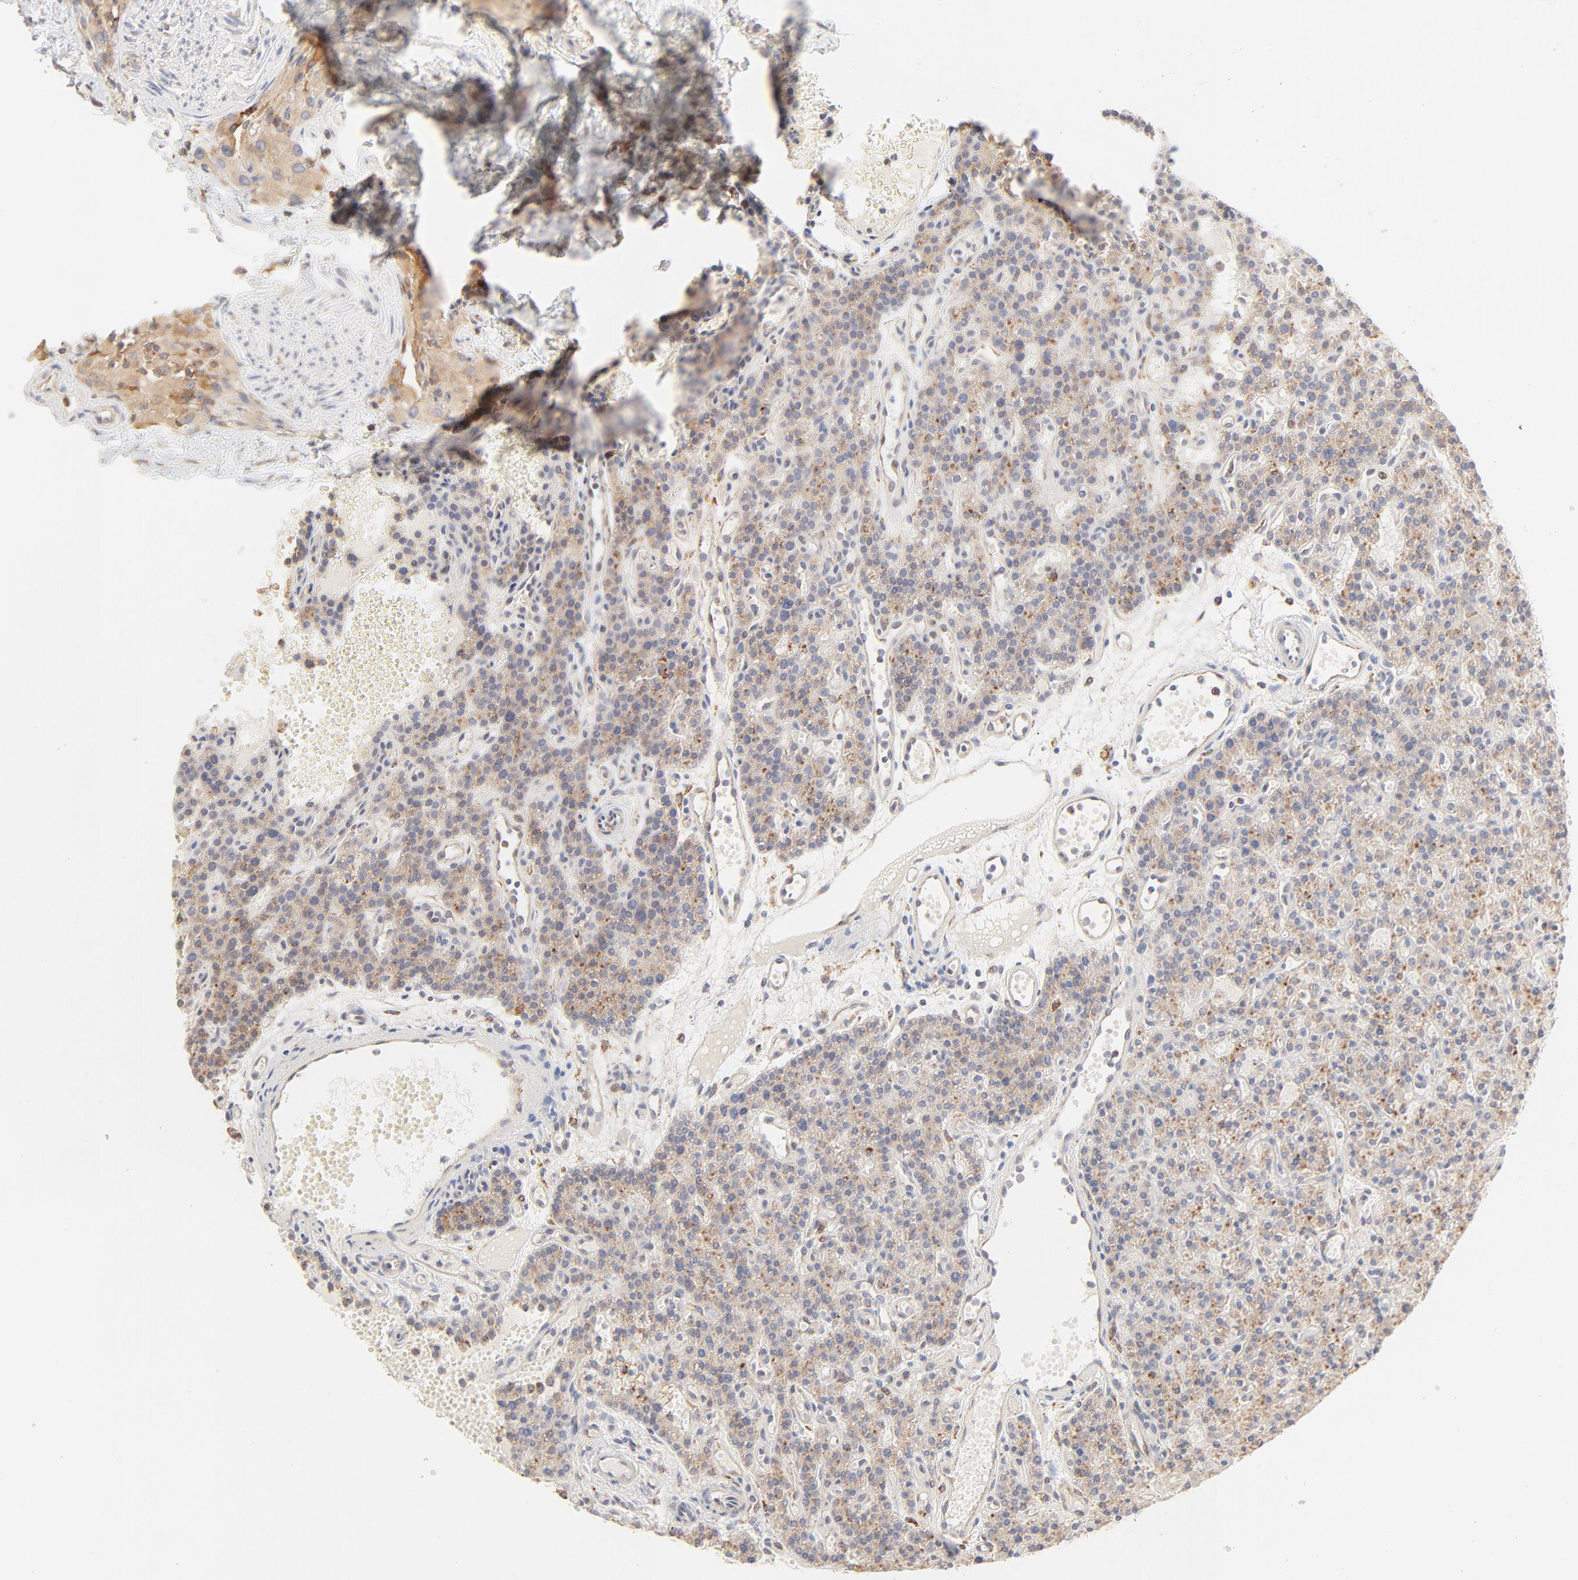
{"staining": {"intensity": "moderate", "quantity": ">75%", "location": "cytoplasmic/membranous"}, "tissue": "parathyroid gland", "cell_type": "Glandular cells", "image_type": "normal", "snomed": [{"axis": "morphology", "description": "Normal tissue, NOS"}, {"axis": "topography", "description": "Parathyroid gland"}], "caption": "Approximately >75% of glandular cells in benign parathyroid gland demonstrate moderate cytoplasmic/membranous protein expression as visualized by brown immunohistochemical staining.", "gene": "PARP12", "patient": {"sex": "male", "age": 25}}